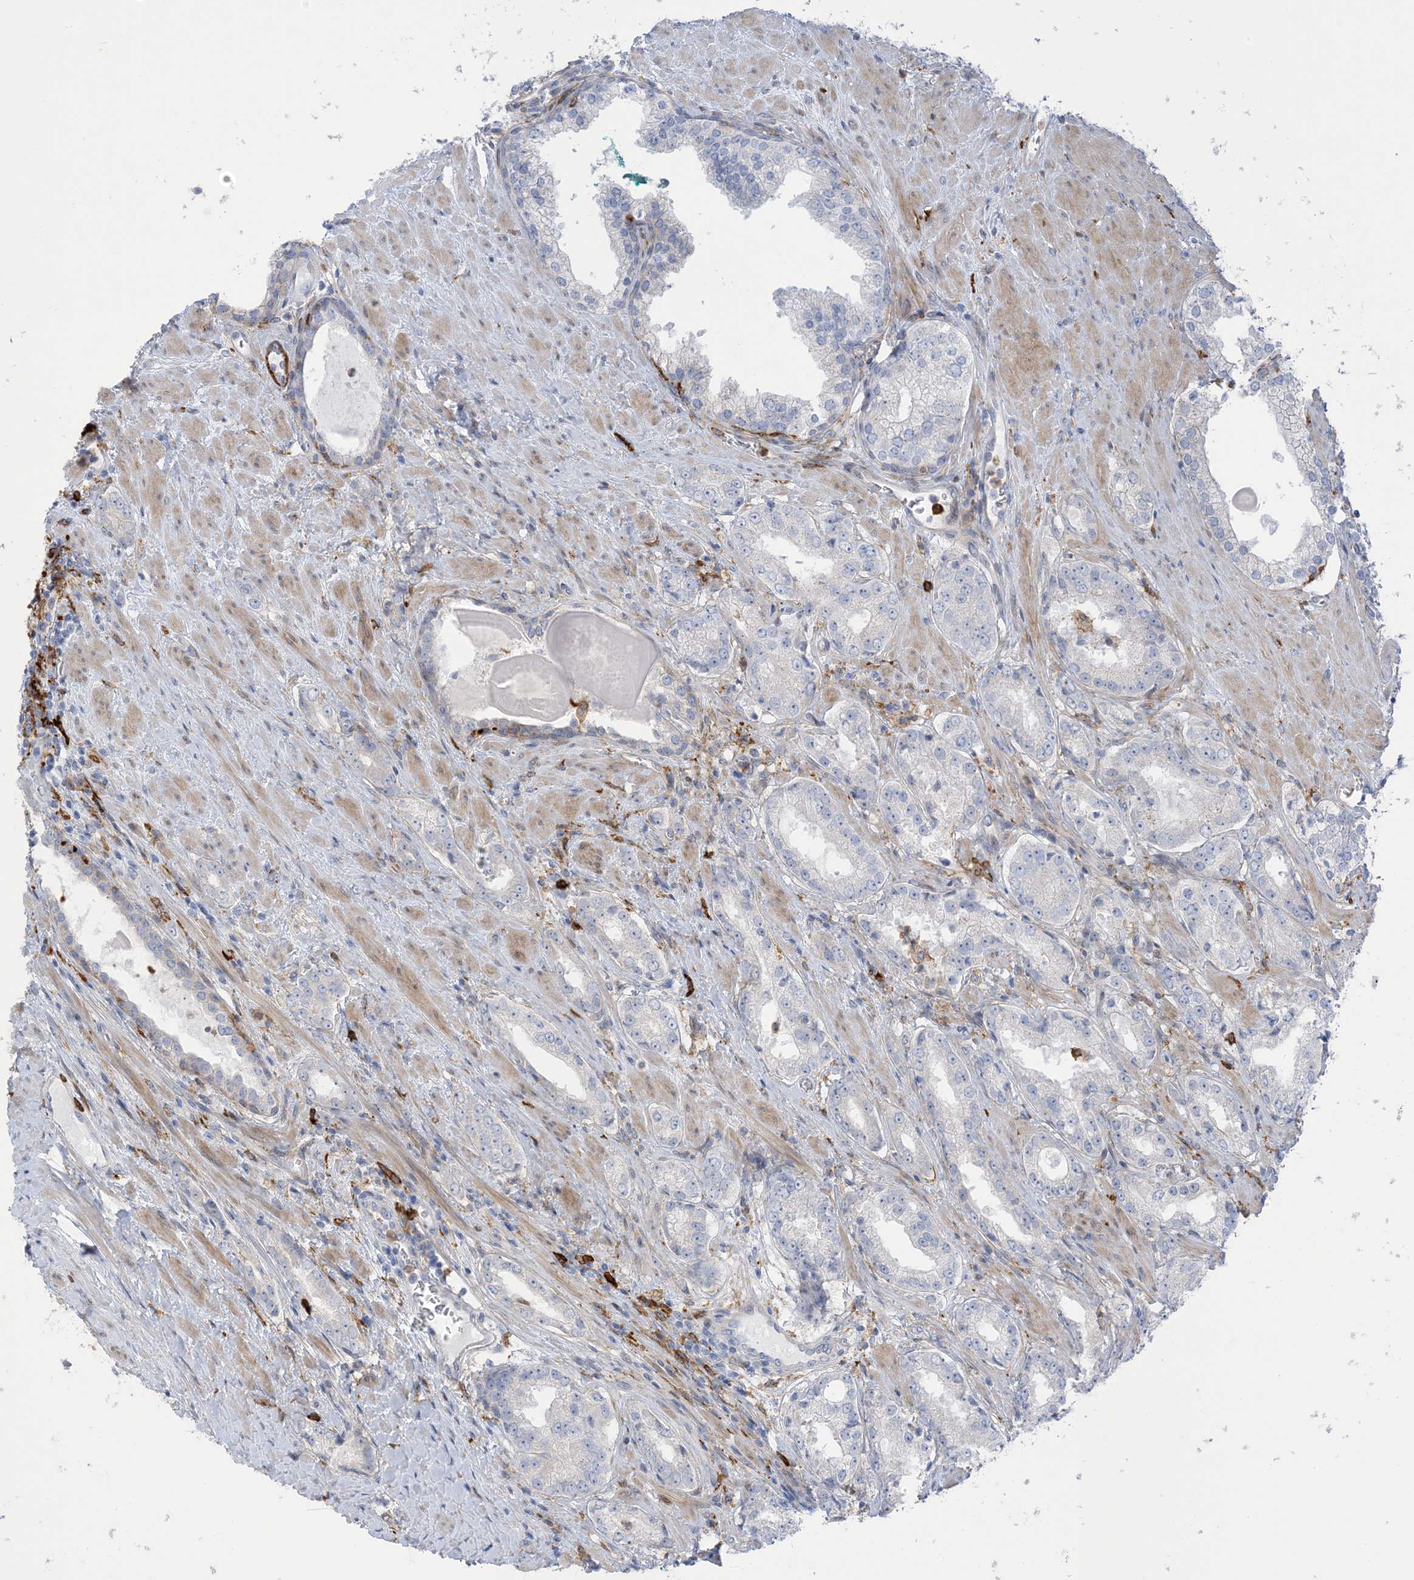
{"staining": {"intensity": "negative", "quantity": "none", "location": "none"}, "tissue": "prostate cancer", "cell_type": "Tumor cells", "image_type": "cancer", "snomed": [{"axis": "morphology", "description": "Adenocarcinoma, Low grade"}, {"axis": "topography", "description": "Prostate"}], "caption": "Prostate adenocarcinoma (low-grade) was stained to show a protein in brown. There is no significant staining in tumor cells. (DAB (3,3'-diaminobenzidine) immunohistochemistry (IHC) with hematoxylin counter stain).", "gene": "ICMT", "patient": {"sex": "male", "age": 67}}